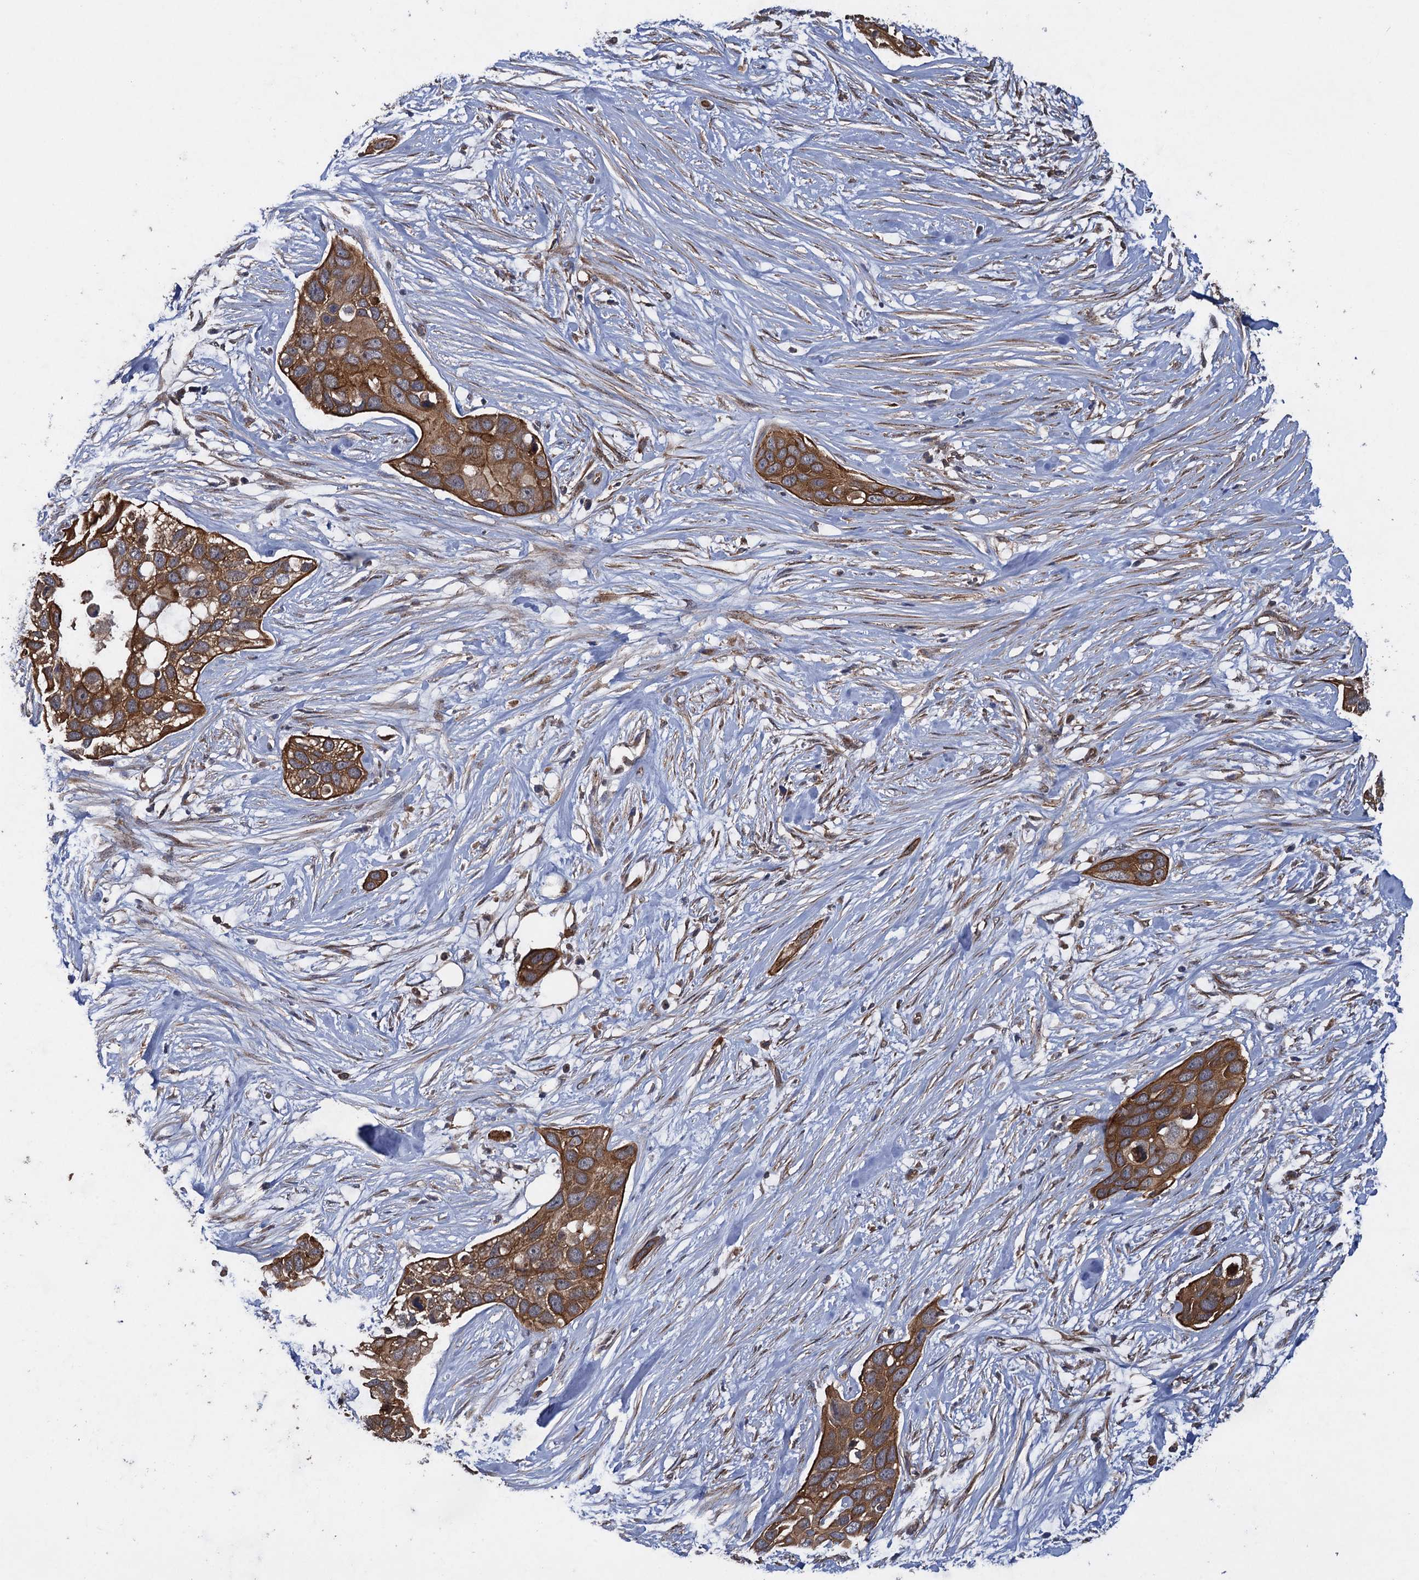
{"staining": {"intensity": "strong", "quantity": ">75%", "location": "cytoplasmic/membranous"}, "tissue": "pancreatic cancer", "cell_type": "Tumor cells", "image_type": "cancer", "snomed": [{"axis": "morphology", "description": "Adenocarcinoma, NOS"}, {"axis": "topography", "description": "Pancreas"}], "caption": "A high amount of strong cytoplasmic/membranous positivity is present in about >75% of tumor cells in pancreatic cancer tissue.", "gene": "HAUS1", "patient": {"sex": "female", "age": 60}}